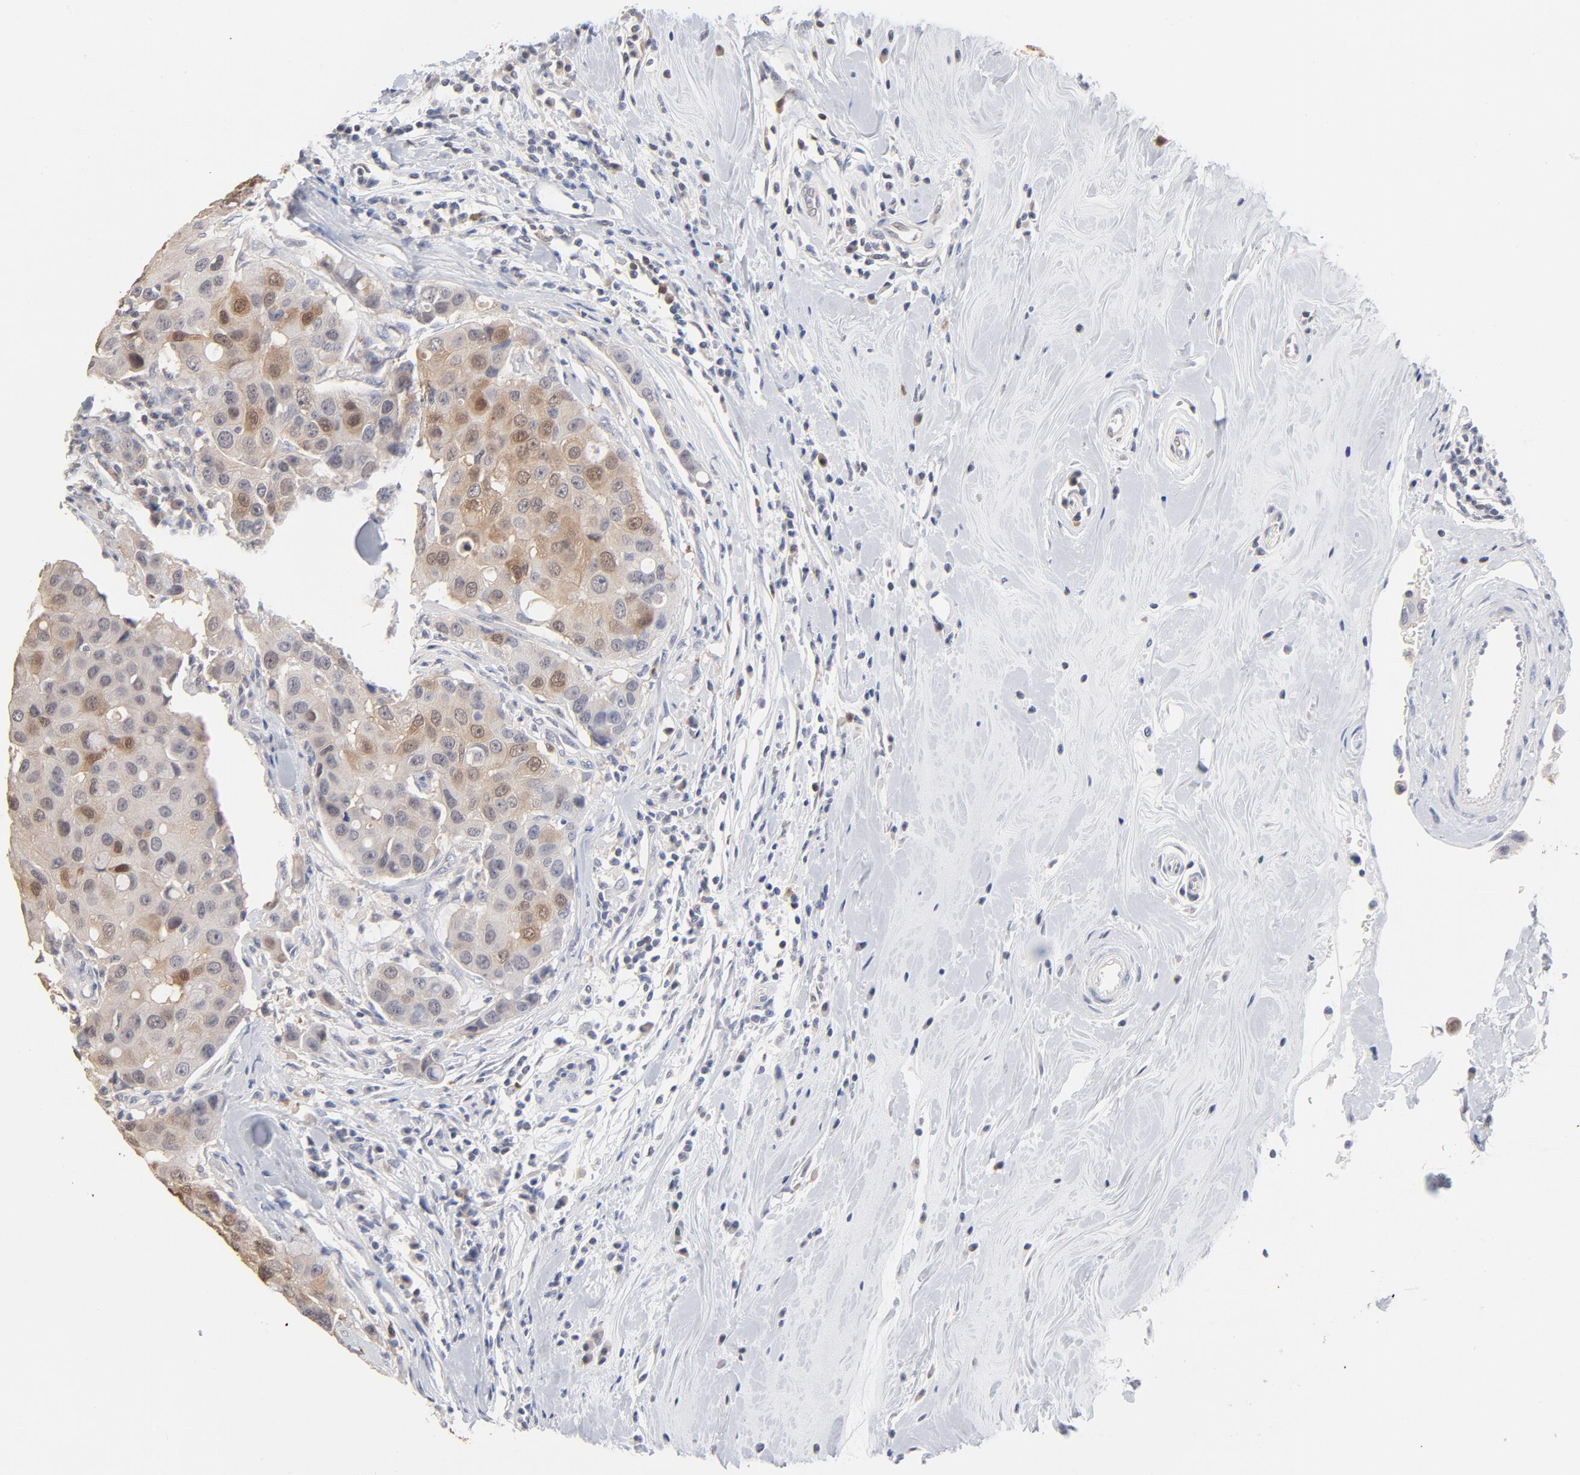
{"staining": {"intensity": "weak", "quantity": "25%-75%", "location": "cytoplasmic/membranous"}, "tissue": "breast cancer", "cell_type": "Tumor cells", "image_type": "cancer", "snomed": [{"axis": "morphology", "description": "Duct carcinoma"}, {"axis": "topography", "description": "Breast"}], "caption": "Immunohistochemistry (IHC) of breast intraductal carcinoma demonstrates low levels of weak cytoplasmic/membranous positivity in approximately 25%-75% of tumor cells.", "gene": "MIF", "patient": {"sex": "female", "age": 27}}